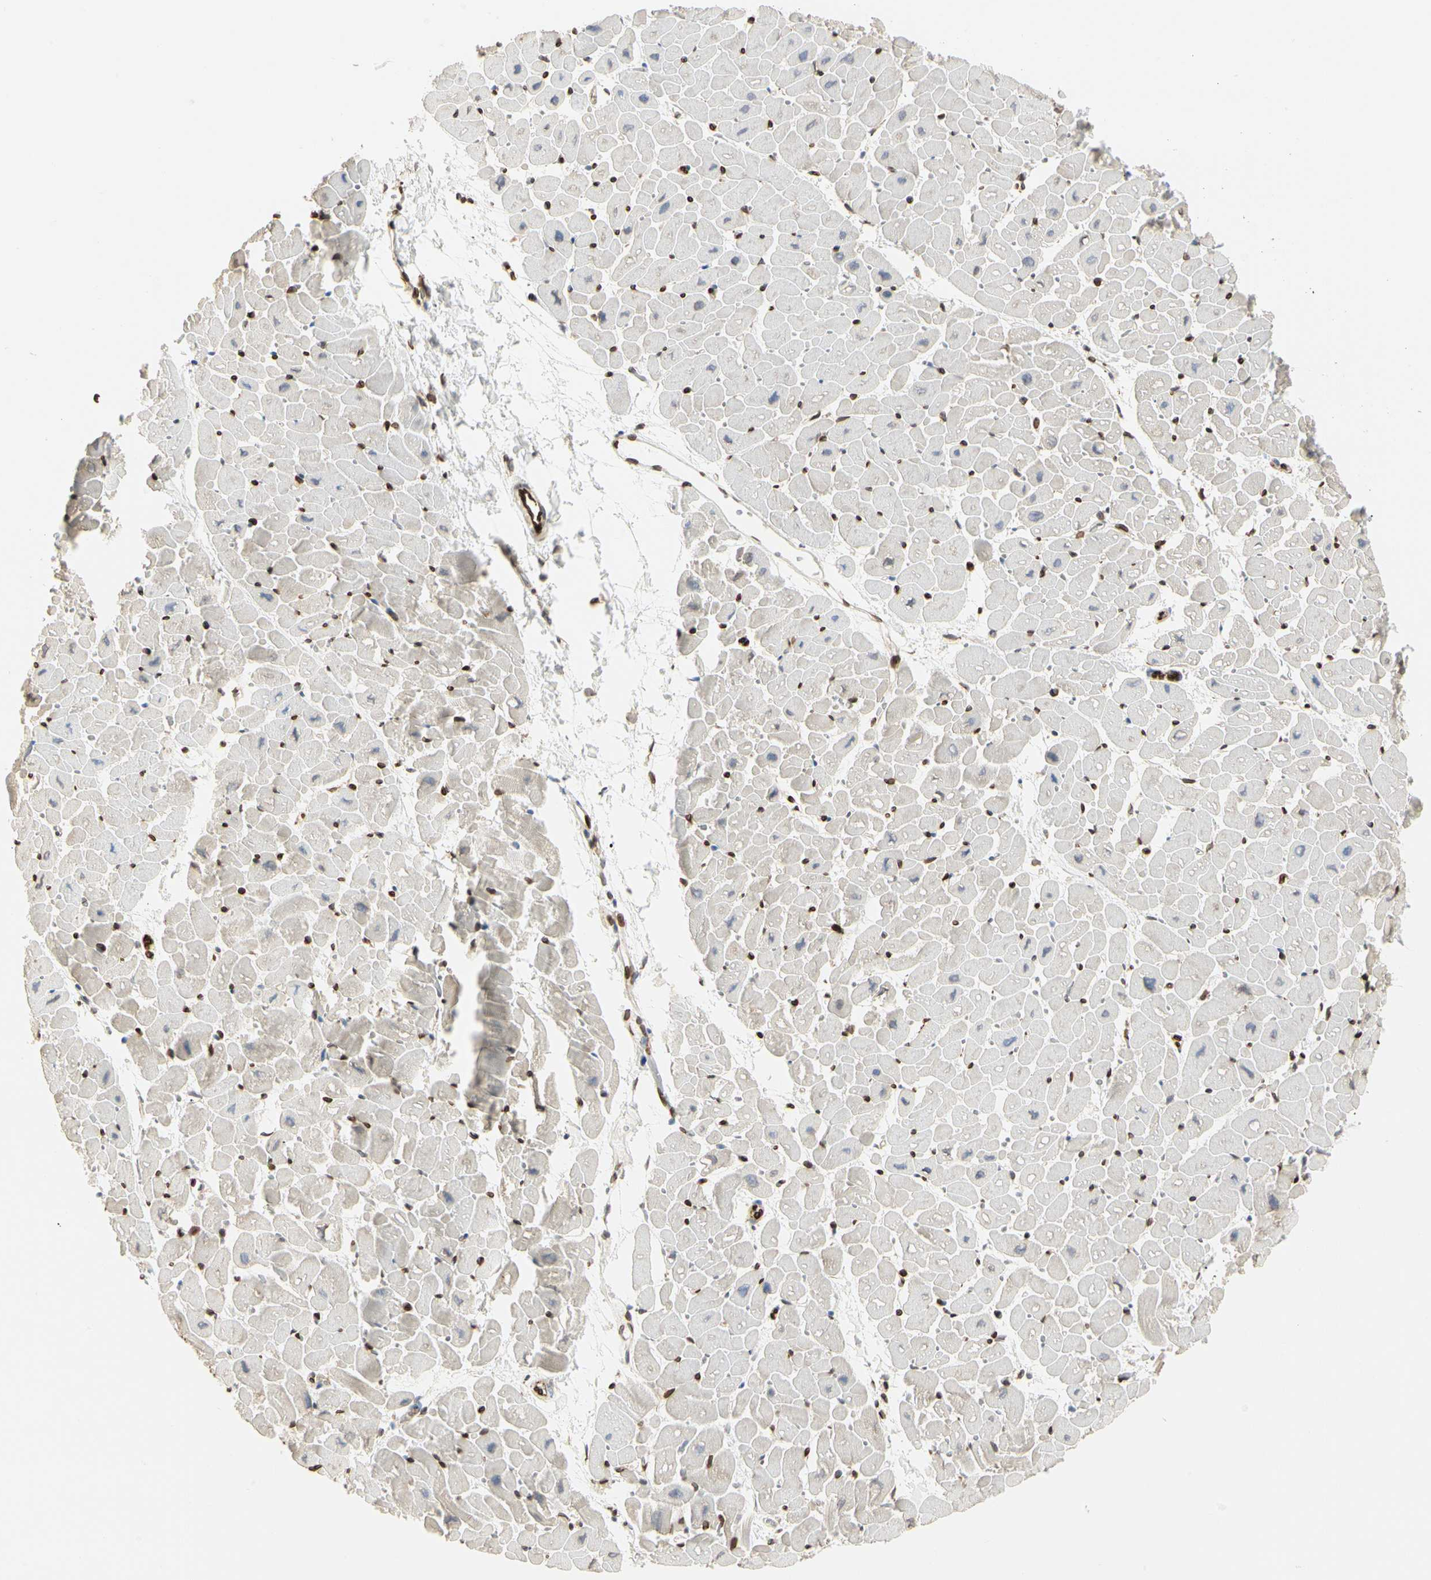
{"staining": {"intensity": "negative", "quantity": "none", "location": "none"}, "tissue": "heart muscle", "cell_type": "Cardiomyocytes", "image_type": "normal", "snomed": [{"axis": "morphology", "description": "Normal tissue, NOS"}, {"axis": "topography", "description": "Heart"}], "caption": "Heart muscle was stained to show a protein in brown. There is no significant staining in cardiomyocytes. Nuclei are stained in blue.", "gene": "TMPO", "patient": {"sex": "male", "age": 45}}